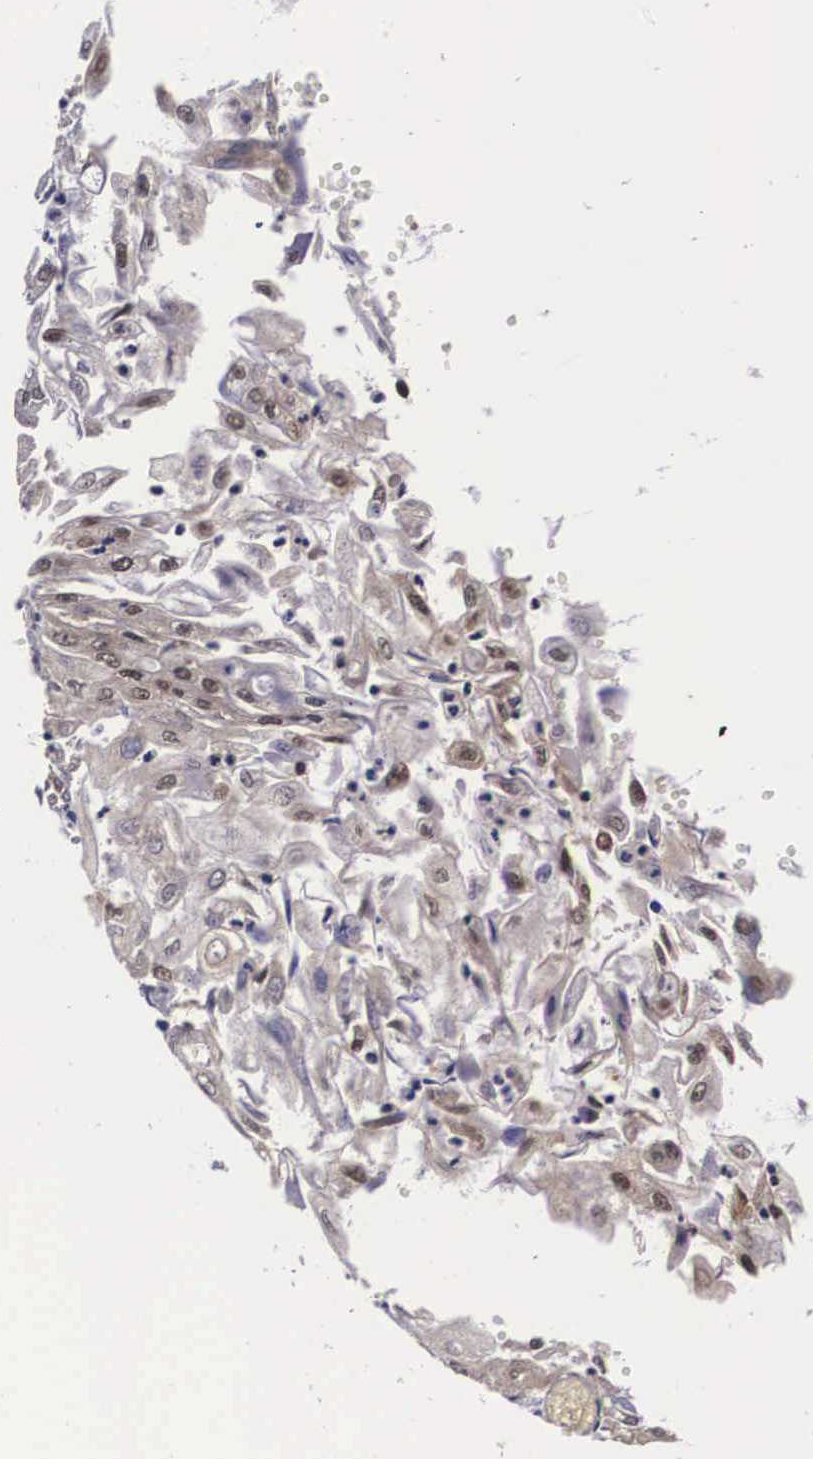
{"staining": {"intensity": "moderate", "quantity": "25%-75%", "location": "nuclear"}, "tissue": "endometrial cancer", "cell_type": "Tumor cells", "image_type": "cancer", "snomed": [{"axis": "morphology", "description": "Adenocarcinoma, NOS"}, {"axis": "topography", "description": "Endometrium"}], "caption": "Protein staining of adenocarcinoma (endometrial) tissue demonstrates moderate nuclear positivity in approximately 25%-75% of tumor cells. (DAB (3,3'-diaminobenzidine) = brown stain, brightfield microscopy at high magnification).", "gene": "PABPN1", "patient": {"sex": "female", "age": 75}}